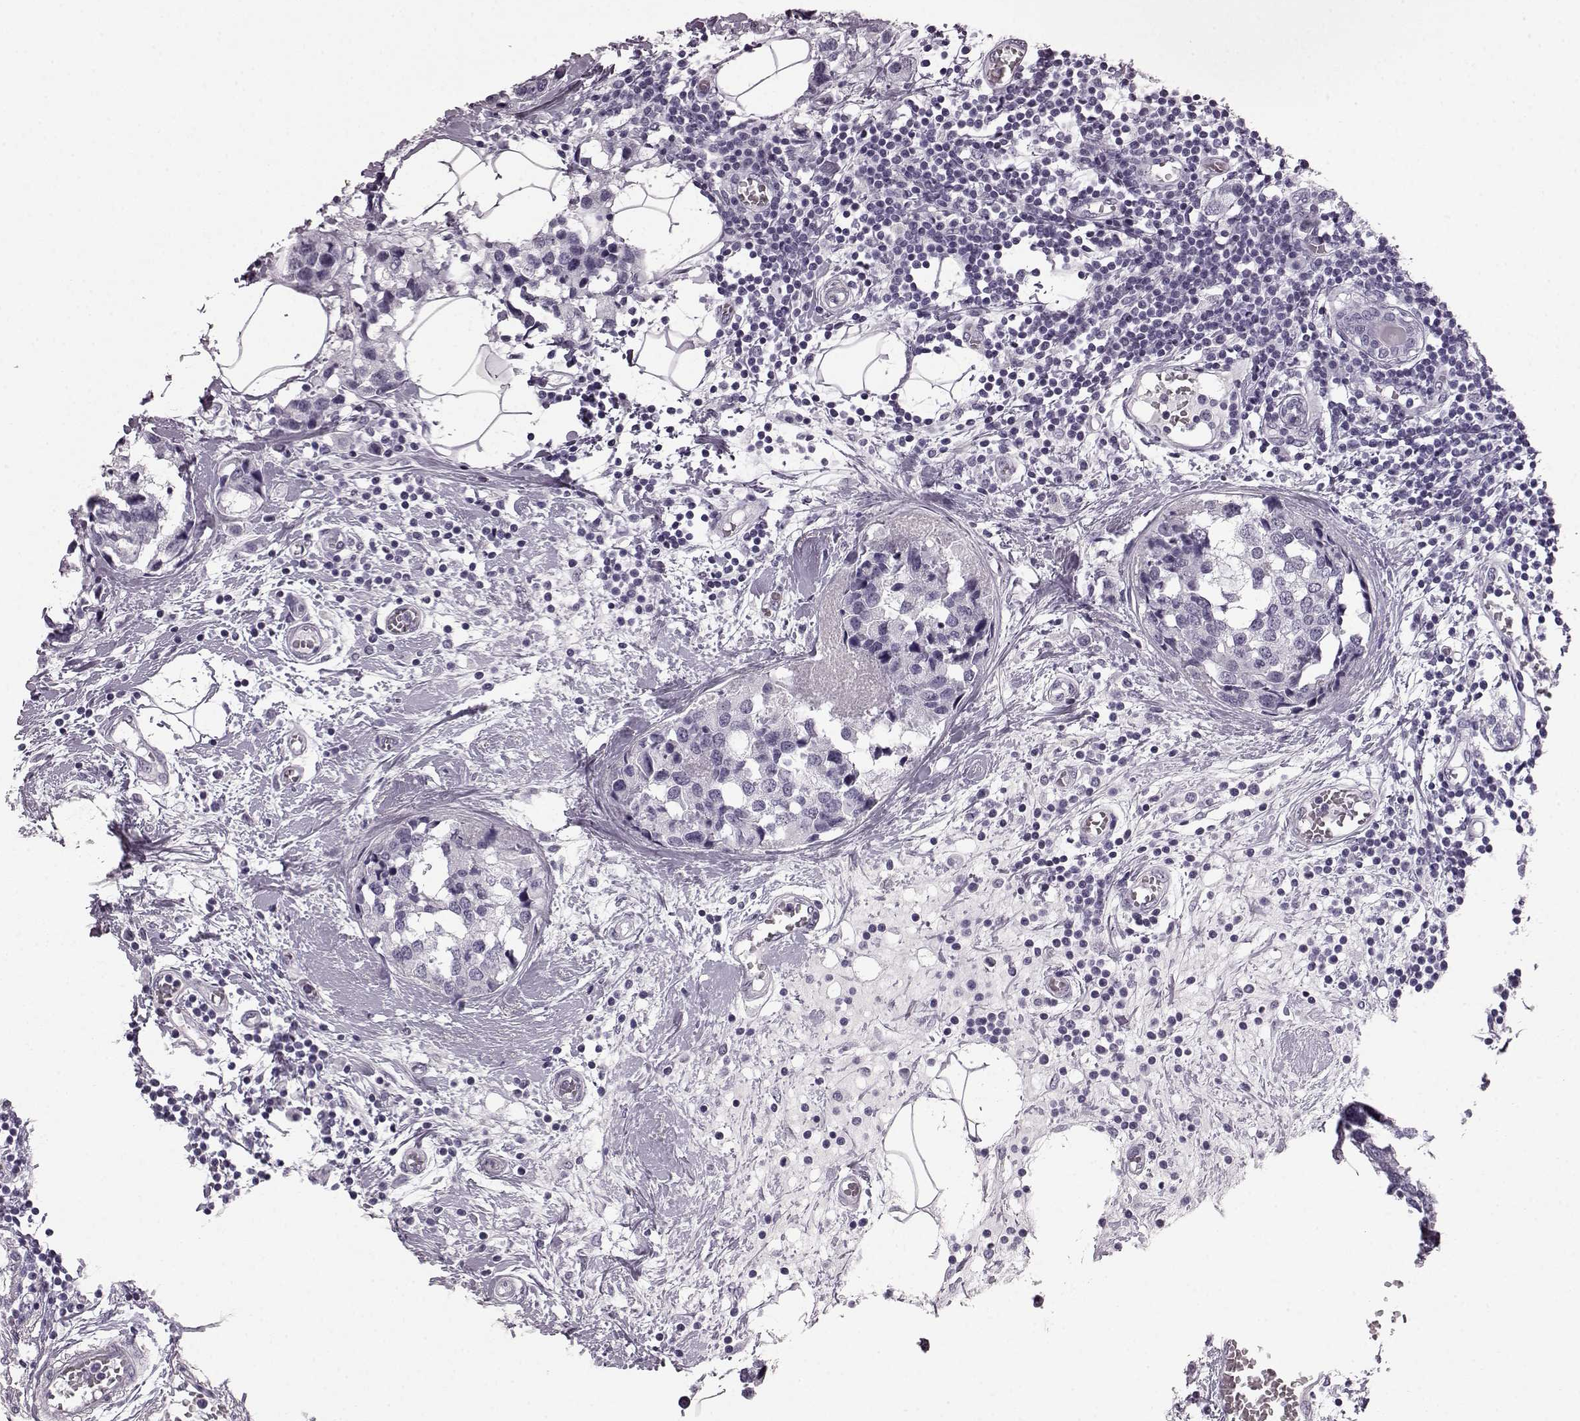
{"staining": {"intensity": "negative", "quantity": "none", "location": "none"}, "tissue": "breast cancer", "cell_type": "Tumor cells", "image_type": "cancer", "snomed": [{"axis": "morphology", "description": "Lobular carcinoma"}, {"axis": "topography", "description": "Breast"}], "caption": "The immunohistochemistry (IHC) micrograph has no significant positivity in tumor cells of lobular carcinoma (breast) tissue.", "gene": "AIPL1", "patient": {"sex": "female", "age": 59}}